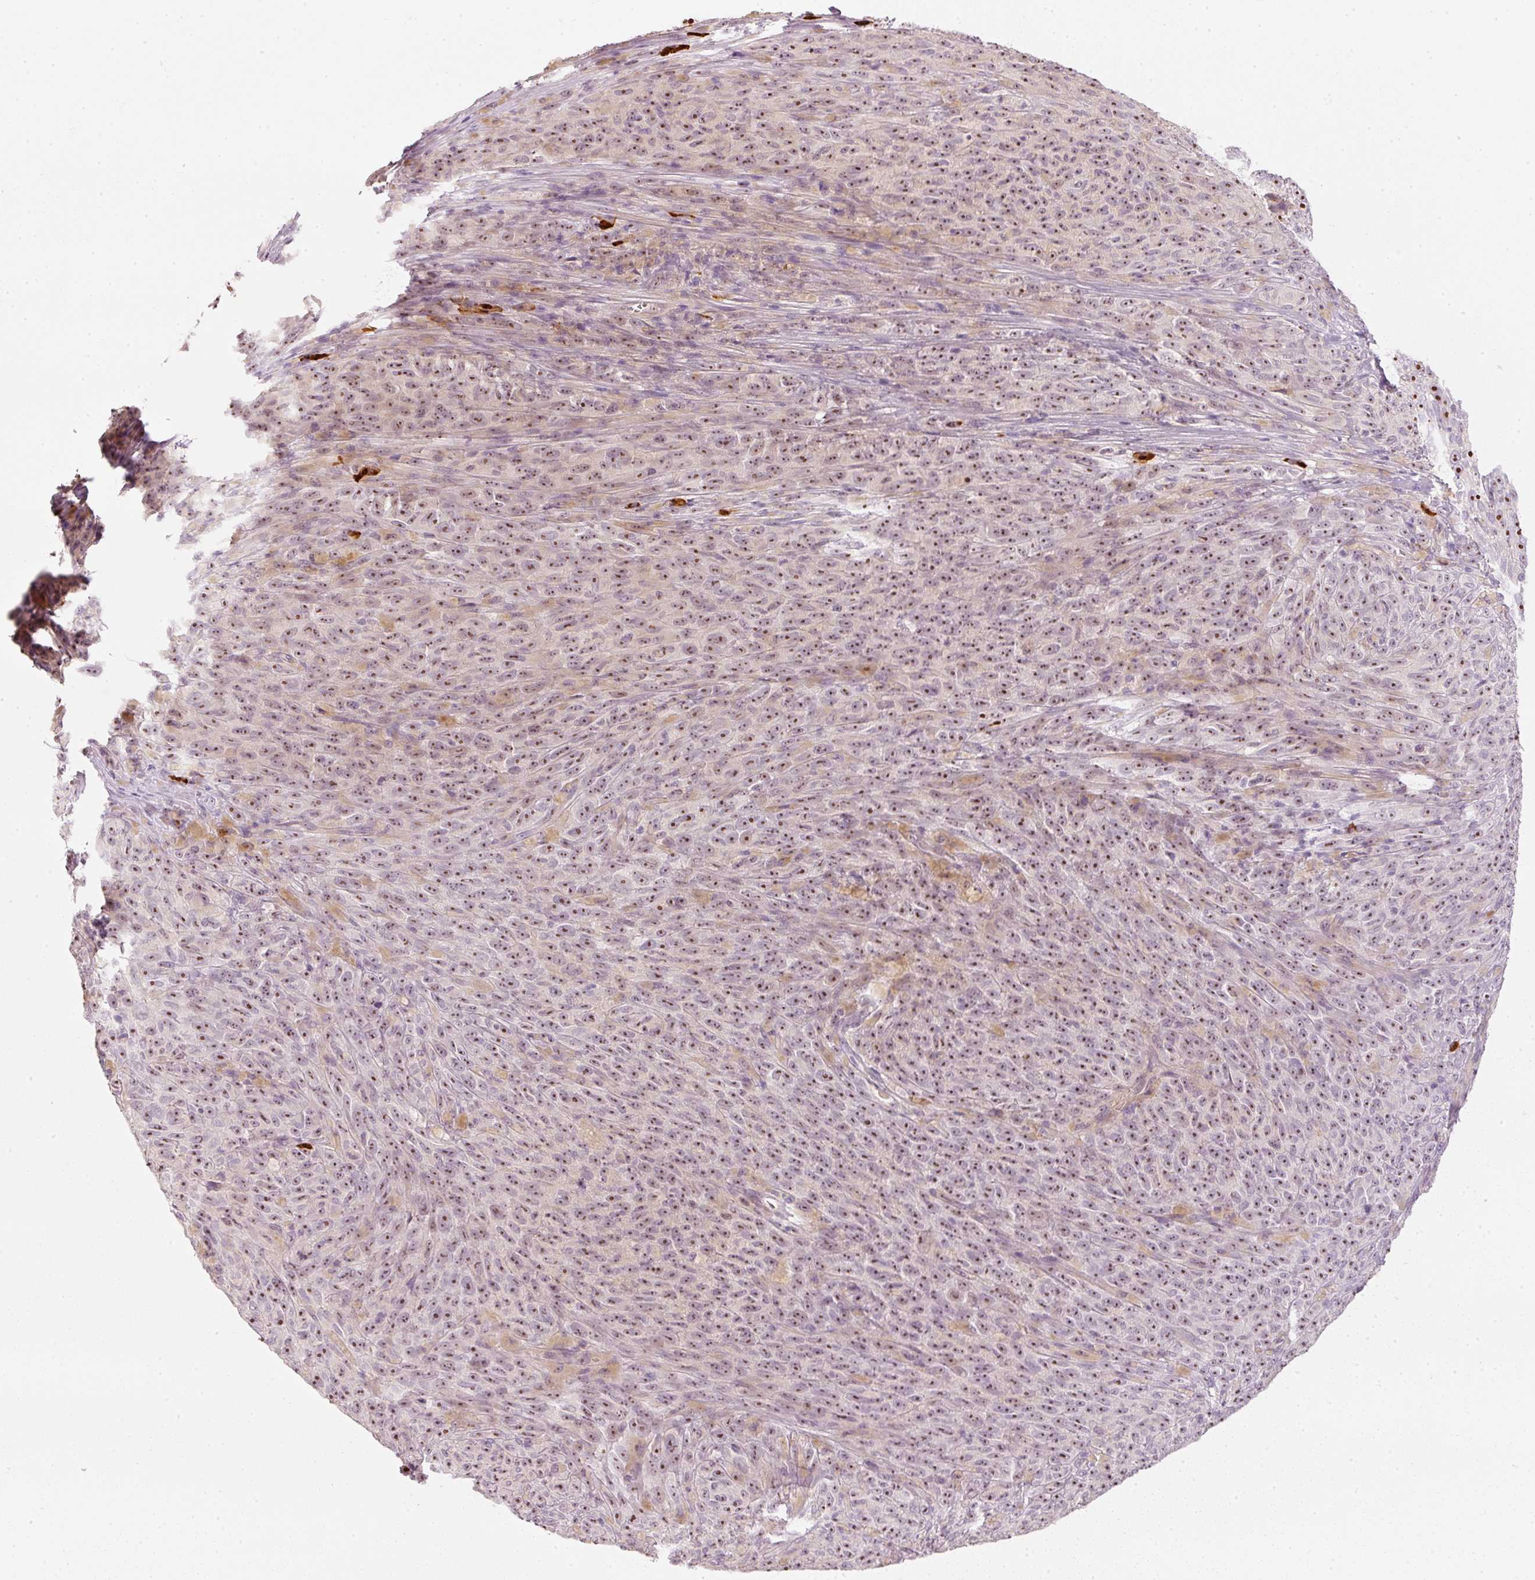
{"staining": {"intensity": "moderate", "quantity": ">75%", "location": "nuclear"}, "tissue": "melanoma", "cell_type": "Tumor cells", "image_type": "cancer", "snomed": [{"axis": "morphology", "description": "Malignant melanoma, NOS"}, {"axis": "topography", "description": "Skin"}], "caption": "Malignant melanoma stained with a brown dye displays moderate nuclear positive staining in about >75% of tumor cells.", "gene": "VCAM1", "patient": {"sex": "female", "age": 82}}